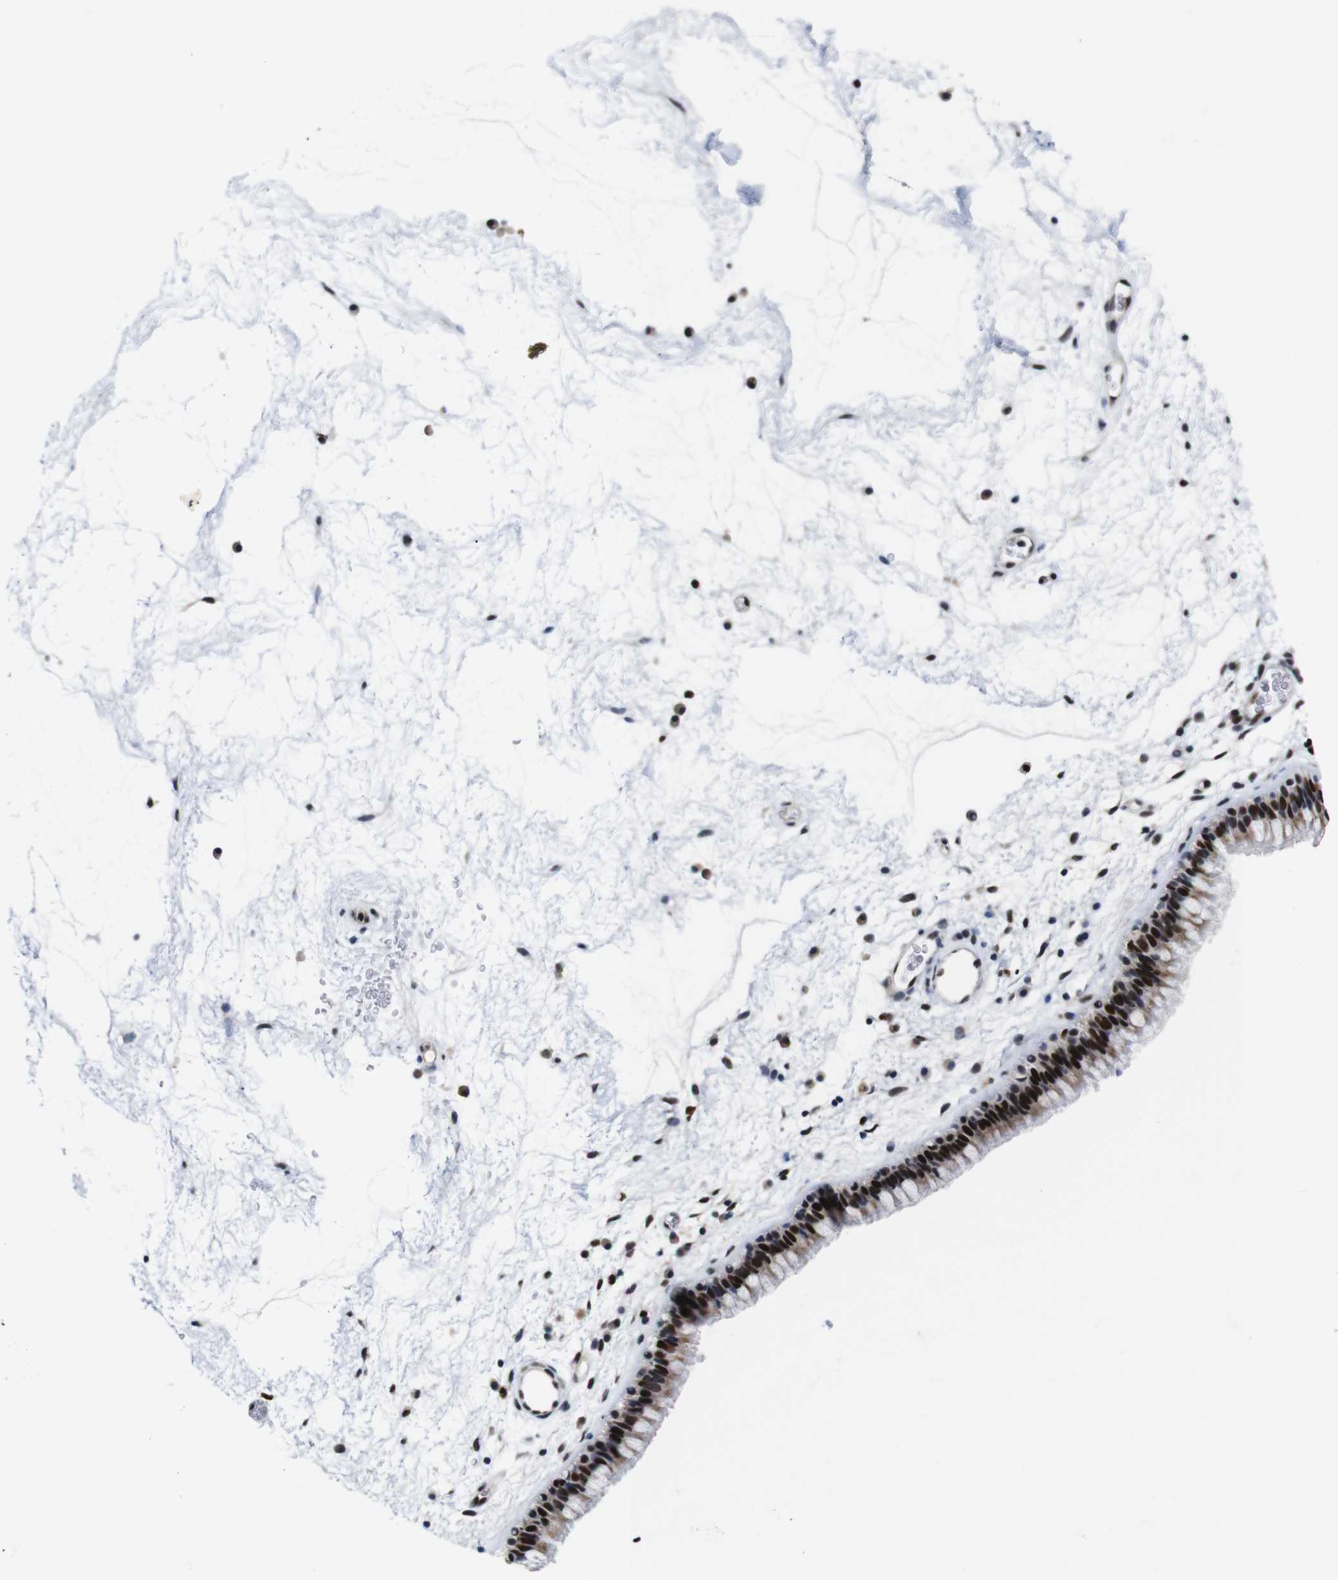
{"staining": {"intensity": "strong", "quantity": ">75%", "location": "cytoplasmic/membranous,nuclear"}, "tissue": "nasopharynx", "cell_type": "Respiratory epithelial cells", "image_type": "normal", "snomed": [{"axis": "morphology", "description": "Normal tissue, NOS"}, {"axis": "morphology", "description": "Inflammation, NOS"}, {"axis": "topography", "description": "Nasopharynx"}], "caption": "Respiratory epithelial cells display strong cytoplasmic/membranous,nuclear staining in about >75% of cells in unremarkable nasopharynx. (DAB (3,3'-diaminobenzidine) IHC, brown staining for protein, blue staining for nuclei).", "gene": "GATA6", "patient": {"sex": "male", "age": 48}}